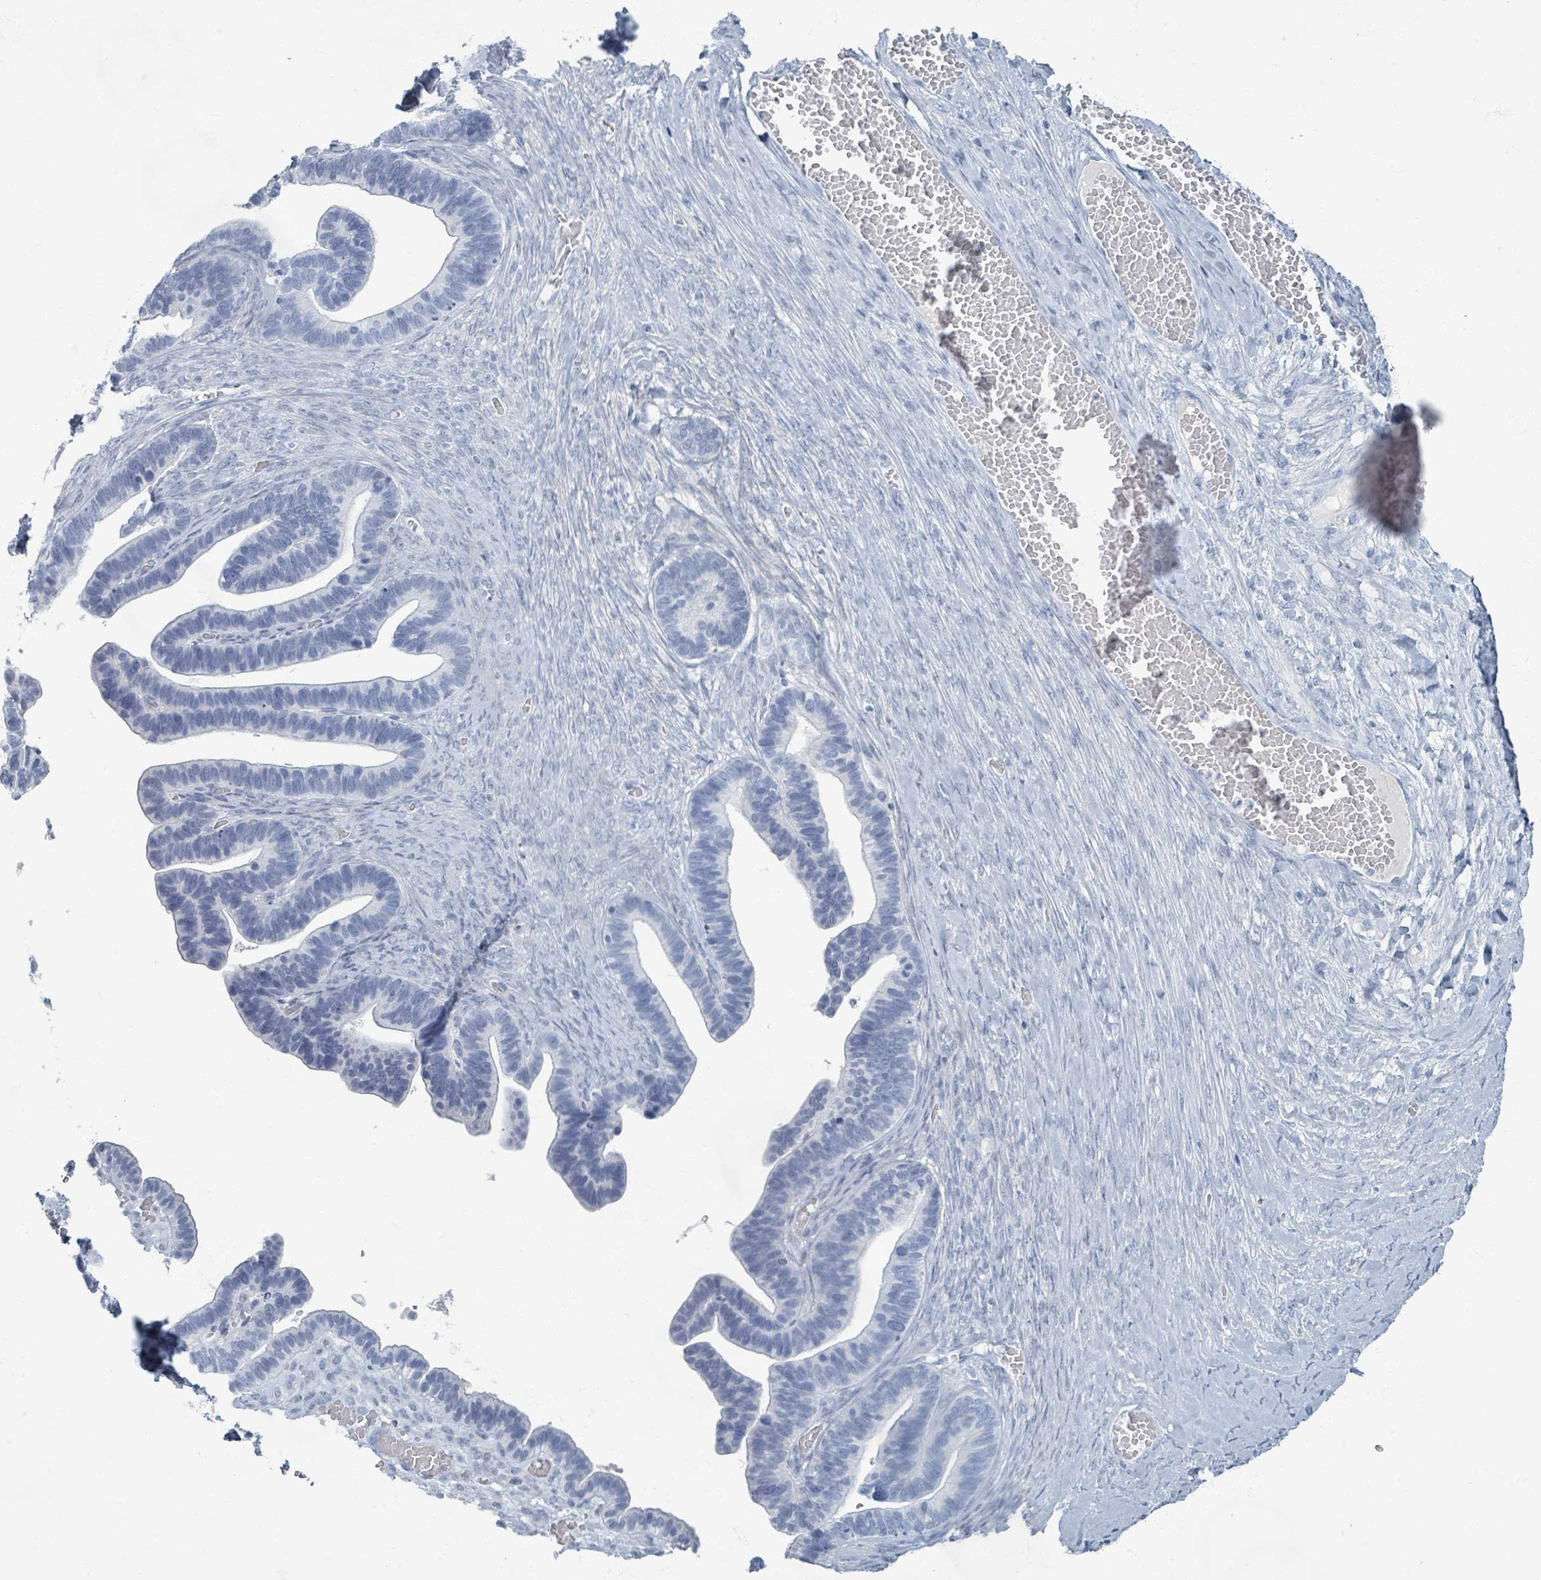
{"staining": {"intensity": "negative", "quantity": "none", "location": "none"}, "tissue": "ovarian cancer", "cell_type": "Tumor cells", "image_type": "cancer", "snomed": [{"axis": "morphology", "description": "Cystadenocarcinoma, serous, NOS"}, {"axis": "topography", "description": "Ovary"}], "caption": "This is a histopathology image of immunohistochemistry staining of serous cystadenocarcinoma (ovarian), which shows no staining in tumor cells. The staining is performed using DAB brown chromogen with nuclei counter-stained in using hematoxylin.", "gene": "TAS2R1", "patient": {"sex": "female", "age": 56}}